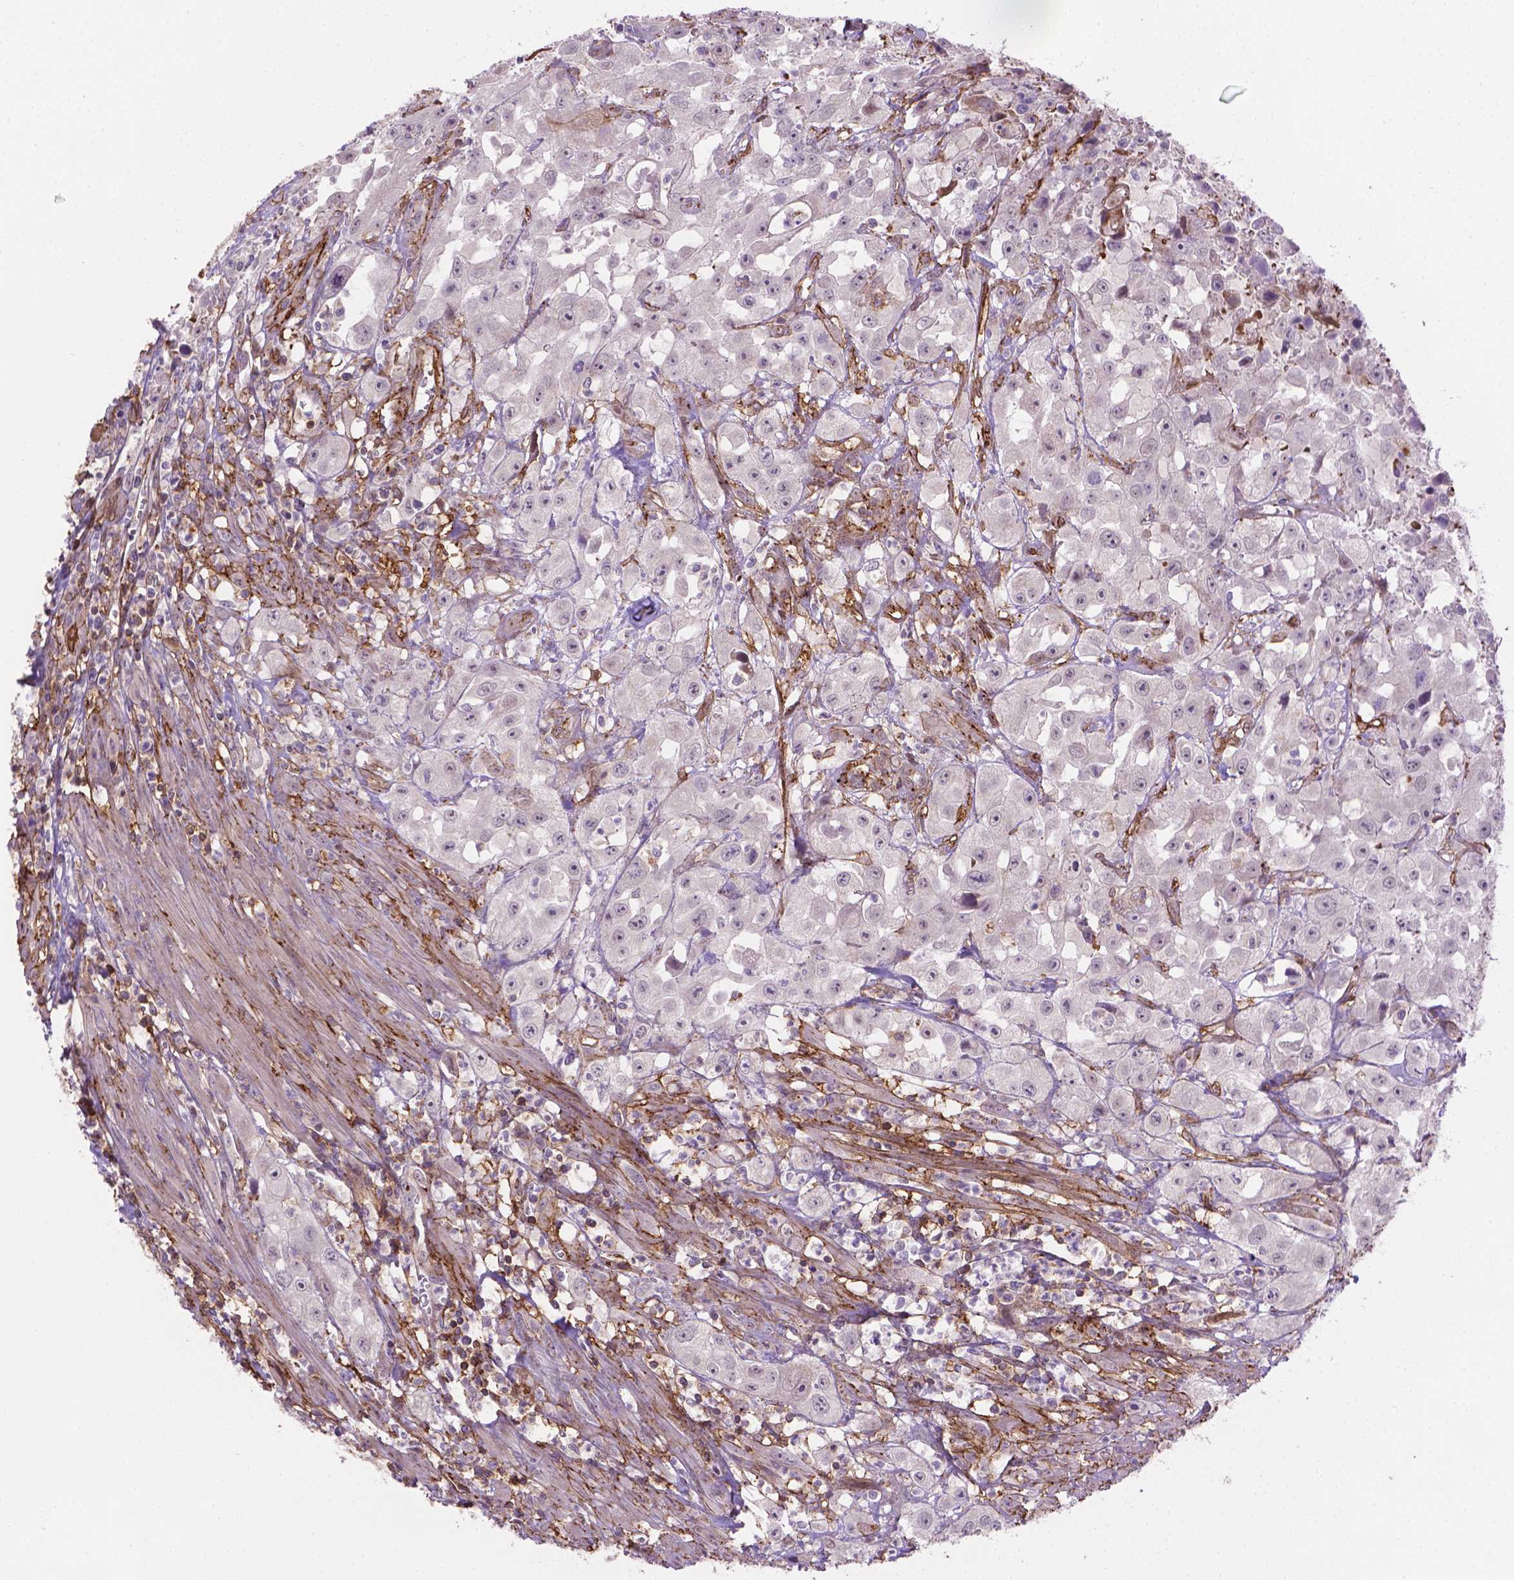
{"staining": {"intensity": "negative", "quantity": "none", "location": "none"}, "tissue": "urothelial cancer", "cell_type": "Tumor cells", "image_type": "cancer", "snomed": [{"axis": "morphology", "description": "Urothelial carcinoma, High grade"}, {"axis": "topography", "description": "Urinary bladder"}], "caption": "There is no significant expression in tumor cells of urothelial cancer.", "gene": "ACAD10", "patient": {"sex": "male", "age": 79}}